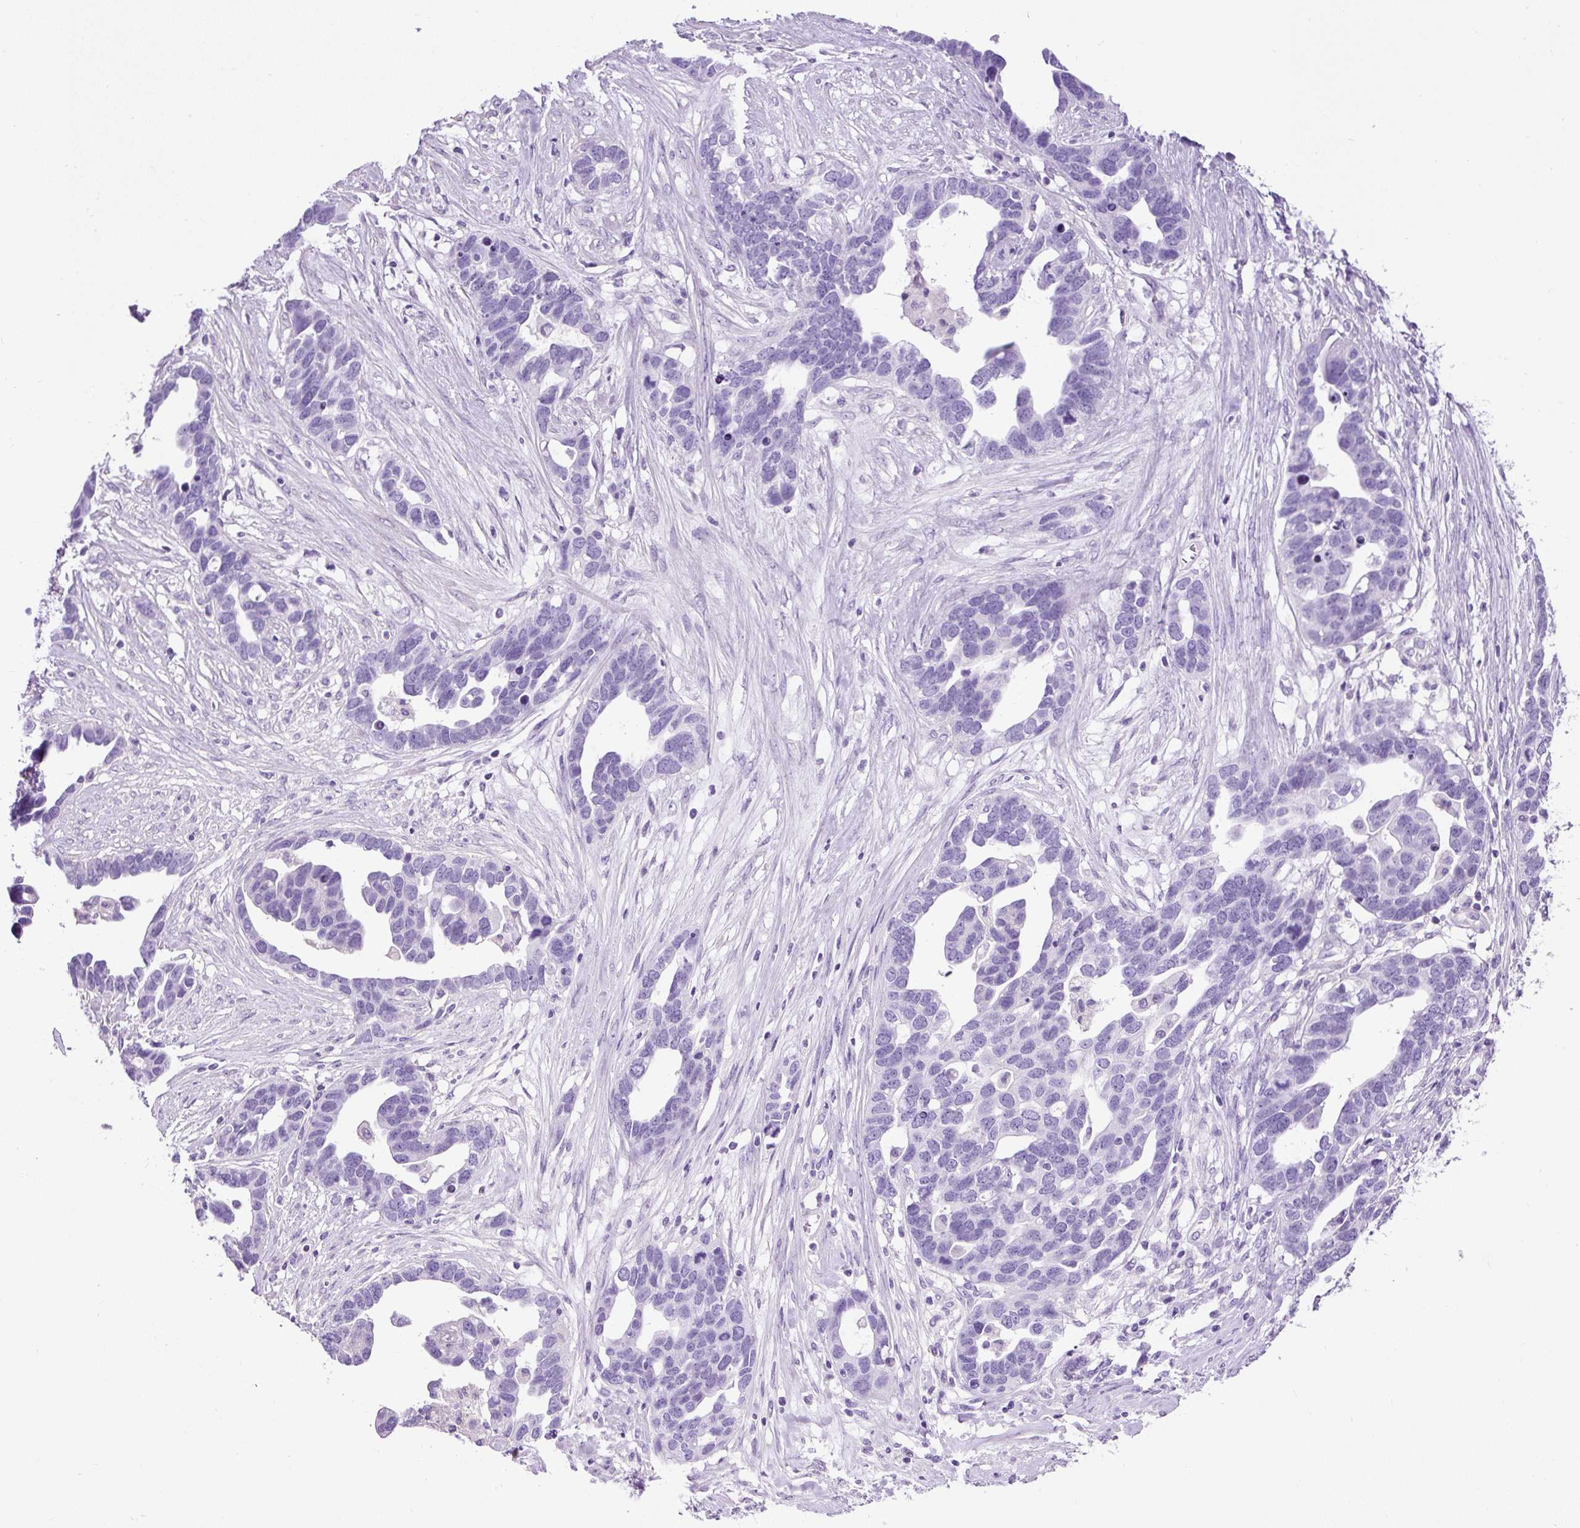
{"staining": {"intensity": "negative", "quantity": "none", "location": "none"}, "tissue": "ovarian cancer", "cell_type": "Tumor cells", "image_type": "cancer", "snomed": [{"axis": "morphology", "description": "Cystadenocarcinoma, serous, NOS"}, {"axis": "topography", "description": "Ovary"}], "caption": "This is an IHC image of human ovarian serous cystadenocarcinoma. There is no positivity in tumor cells.", "gene": "PDIA2", "patient": {"sex": "female", "age": 54}}